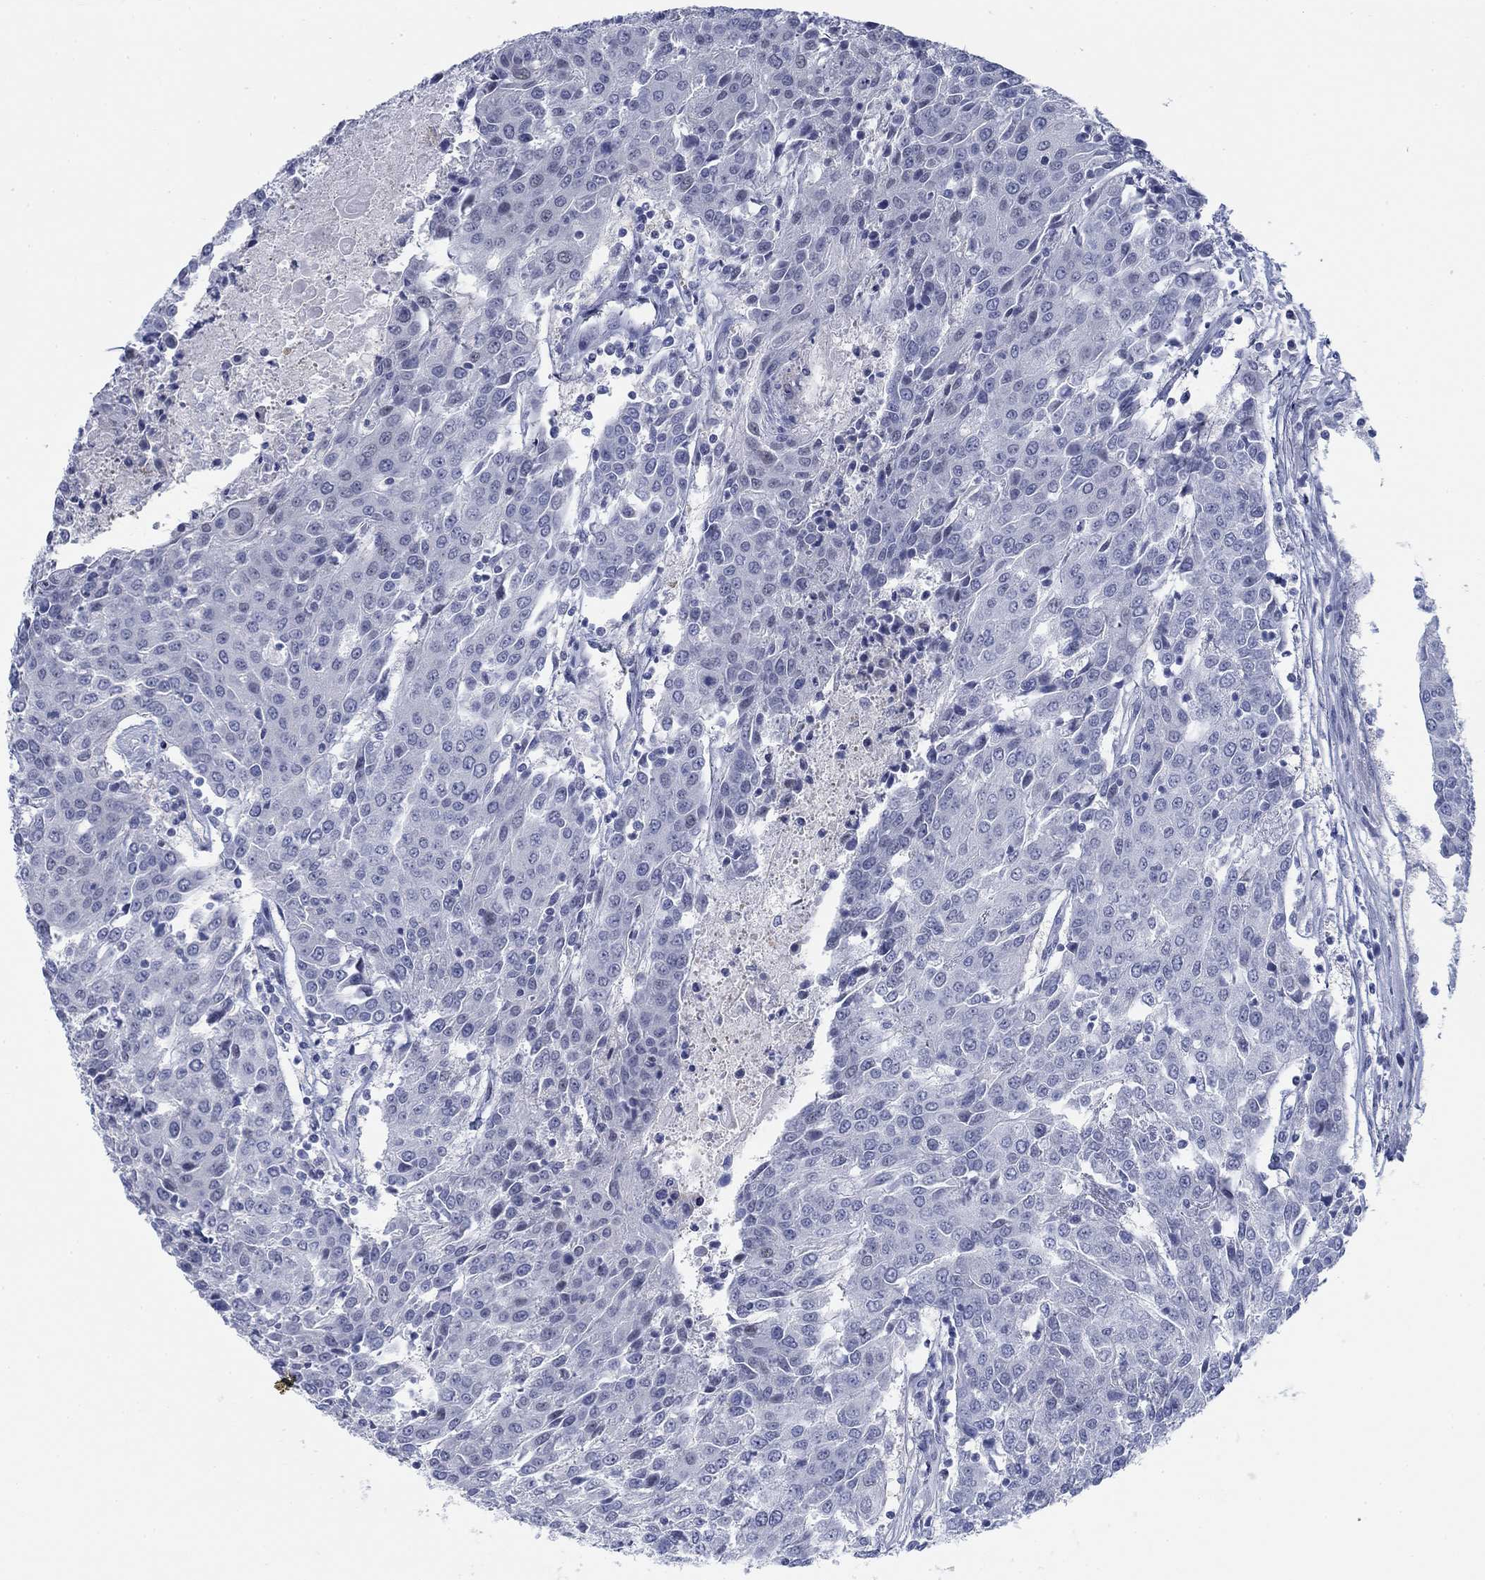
{"staining": {"intensity": "negative", "quantity": "none", "location": "none"}, "tissue": "urothelial cancer", "cell_type": "Tumor cells", "image_type": "cancer", "snomed": [{"axis": "morphology", "description": "Urothelial carcinoma, High grade"}, {"axis": "topography", "description": "Urinary bladder"}], "caption": "Immunohistochemistry (IHC) histopathology image of urothelial cancer stained for a protein (brown), which reveals no staining in tumor cells.", "gene": "DNAL1", "patient": {"sex": "female", "age": 85}}